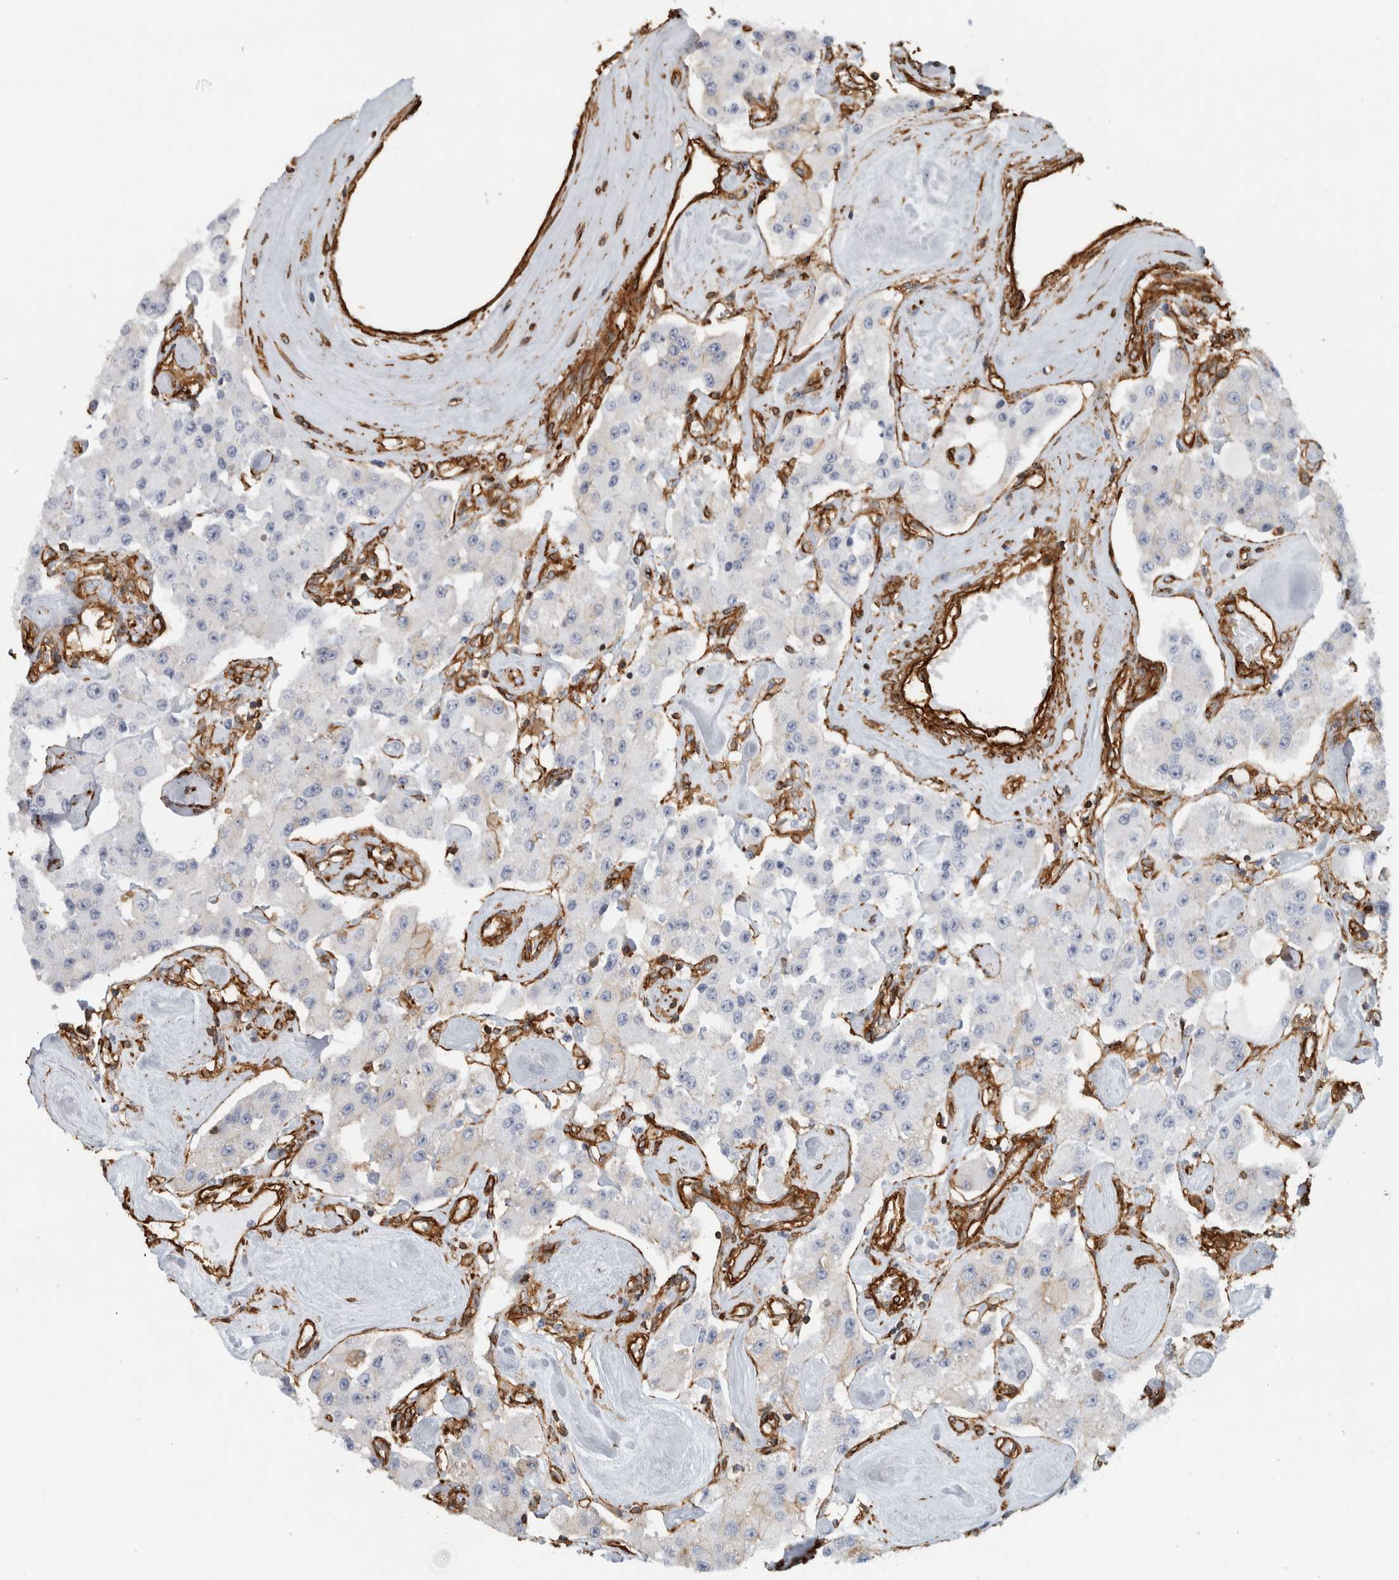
{"staining": {"intensity": "negative", "quantity": "none", "location": "none"}, "tissue": "carcinoid", "cell_type": "Tumor cells", "image_type": "cancer", "snomed": [{"axis": "morphology", "description": "Carcinoid, malignant, NOS"}, {"axis": "topography", "description": "Pancreas"}], "caption": "Immunohistochemistry histopathology image of carcinoid stained for a protein (brown), which shows no staining in tumor cells.", "gene": "AHNAK", "patient": {"sex": "male", "age": 41}}